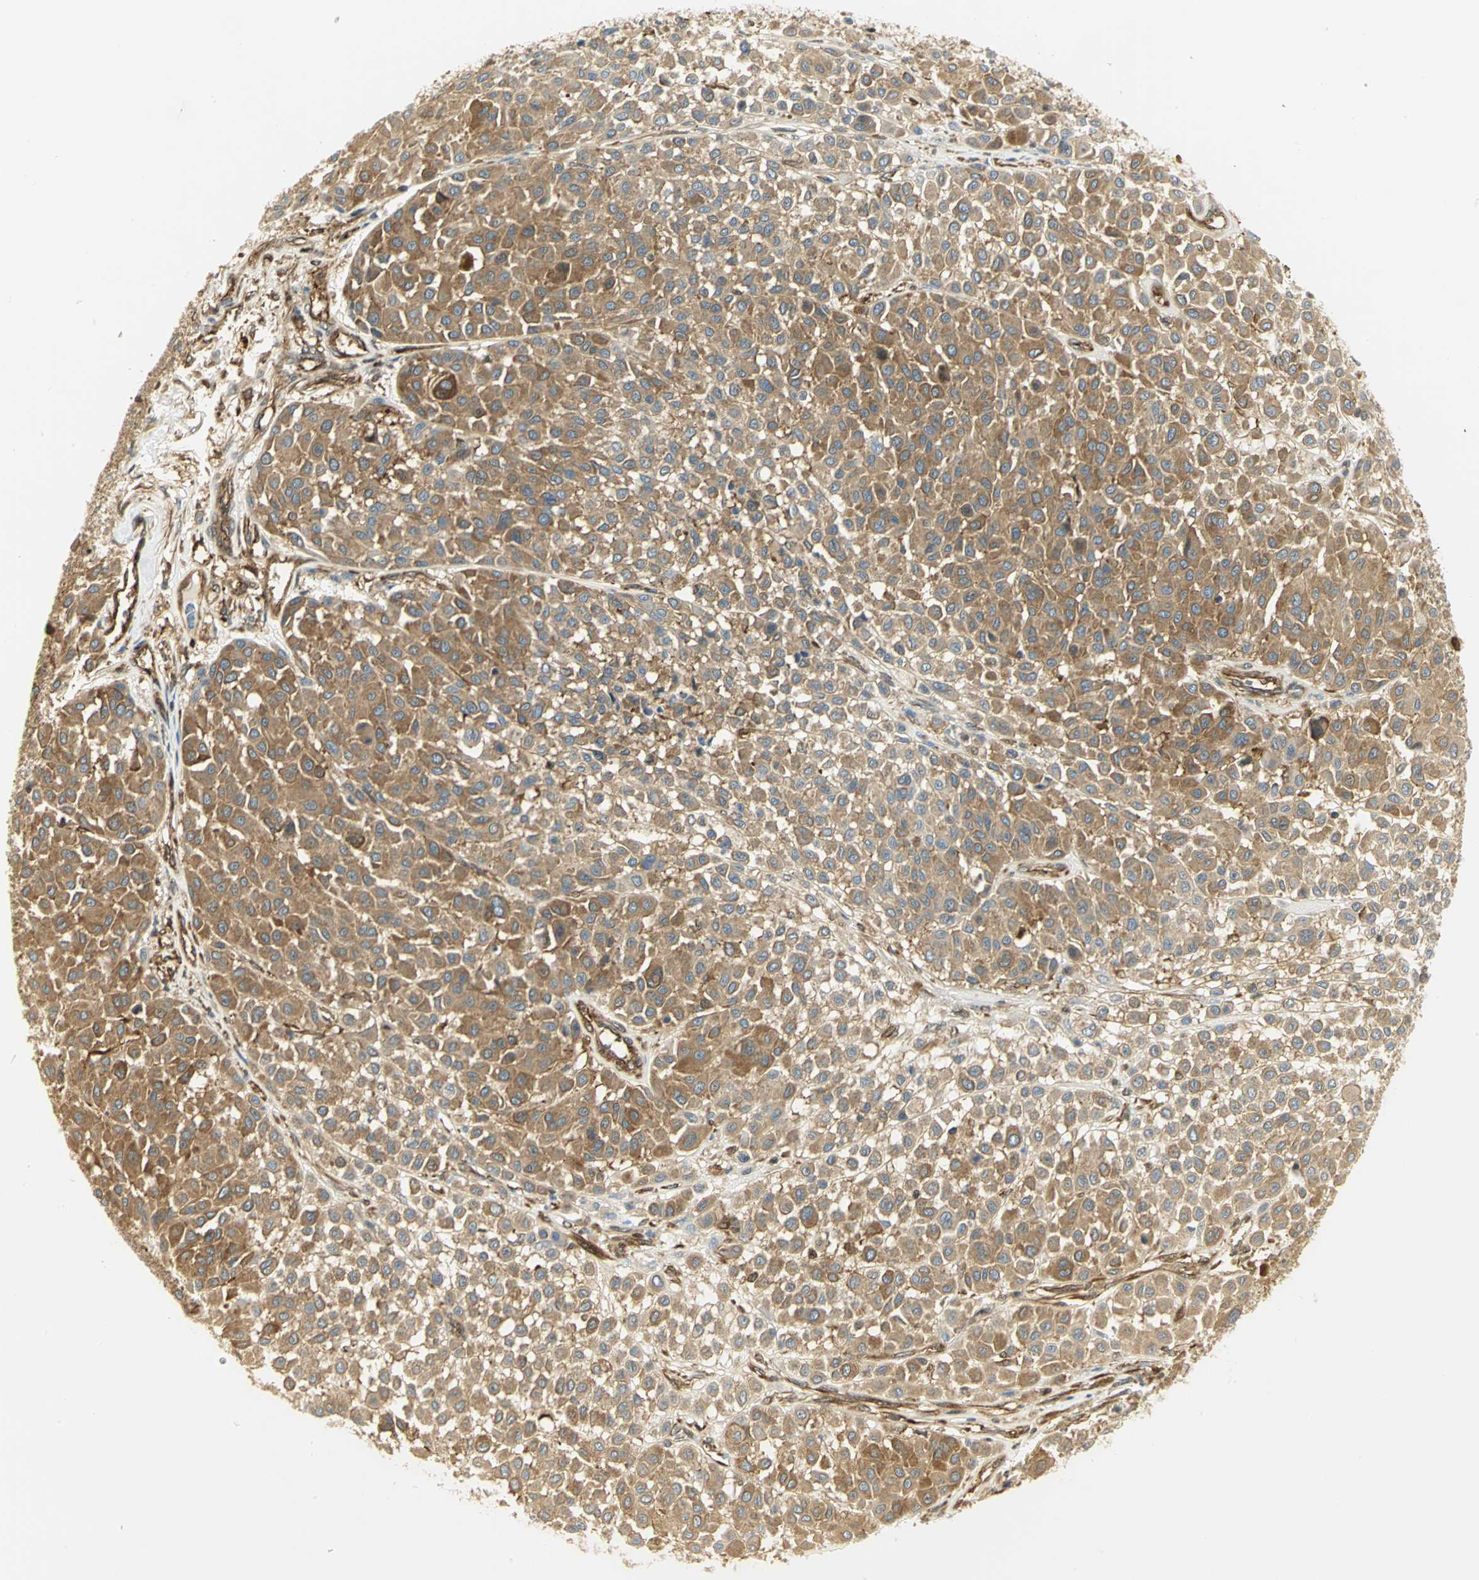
{"staining": {"intensity": "moderate", "quantity": ">75%", "location": "cytoplasmic/membranous"}, "tissue": "melanoma", "cell_type": "Tumor cells", "image_type": "cancer", "snomed": [{"axis": "morphology", "description": "Malignant melanoma, Metastatic site"}, {"axis": "topography", "description": "Soft tissue"}], "caption": "Melanoma stained with DAB immunohistochemistry (IHC) reveals medium levels of moderate cytoplasmic/membranous expression in approximately >75% of tumor cells. (DAB IHC with brightfield microscopy, high magnification).", "gene": "EEA1", "patient": {"sex": "male", "age": 41}}